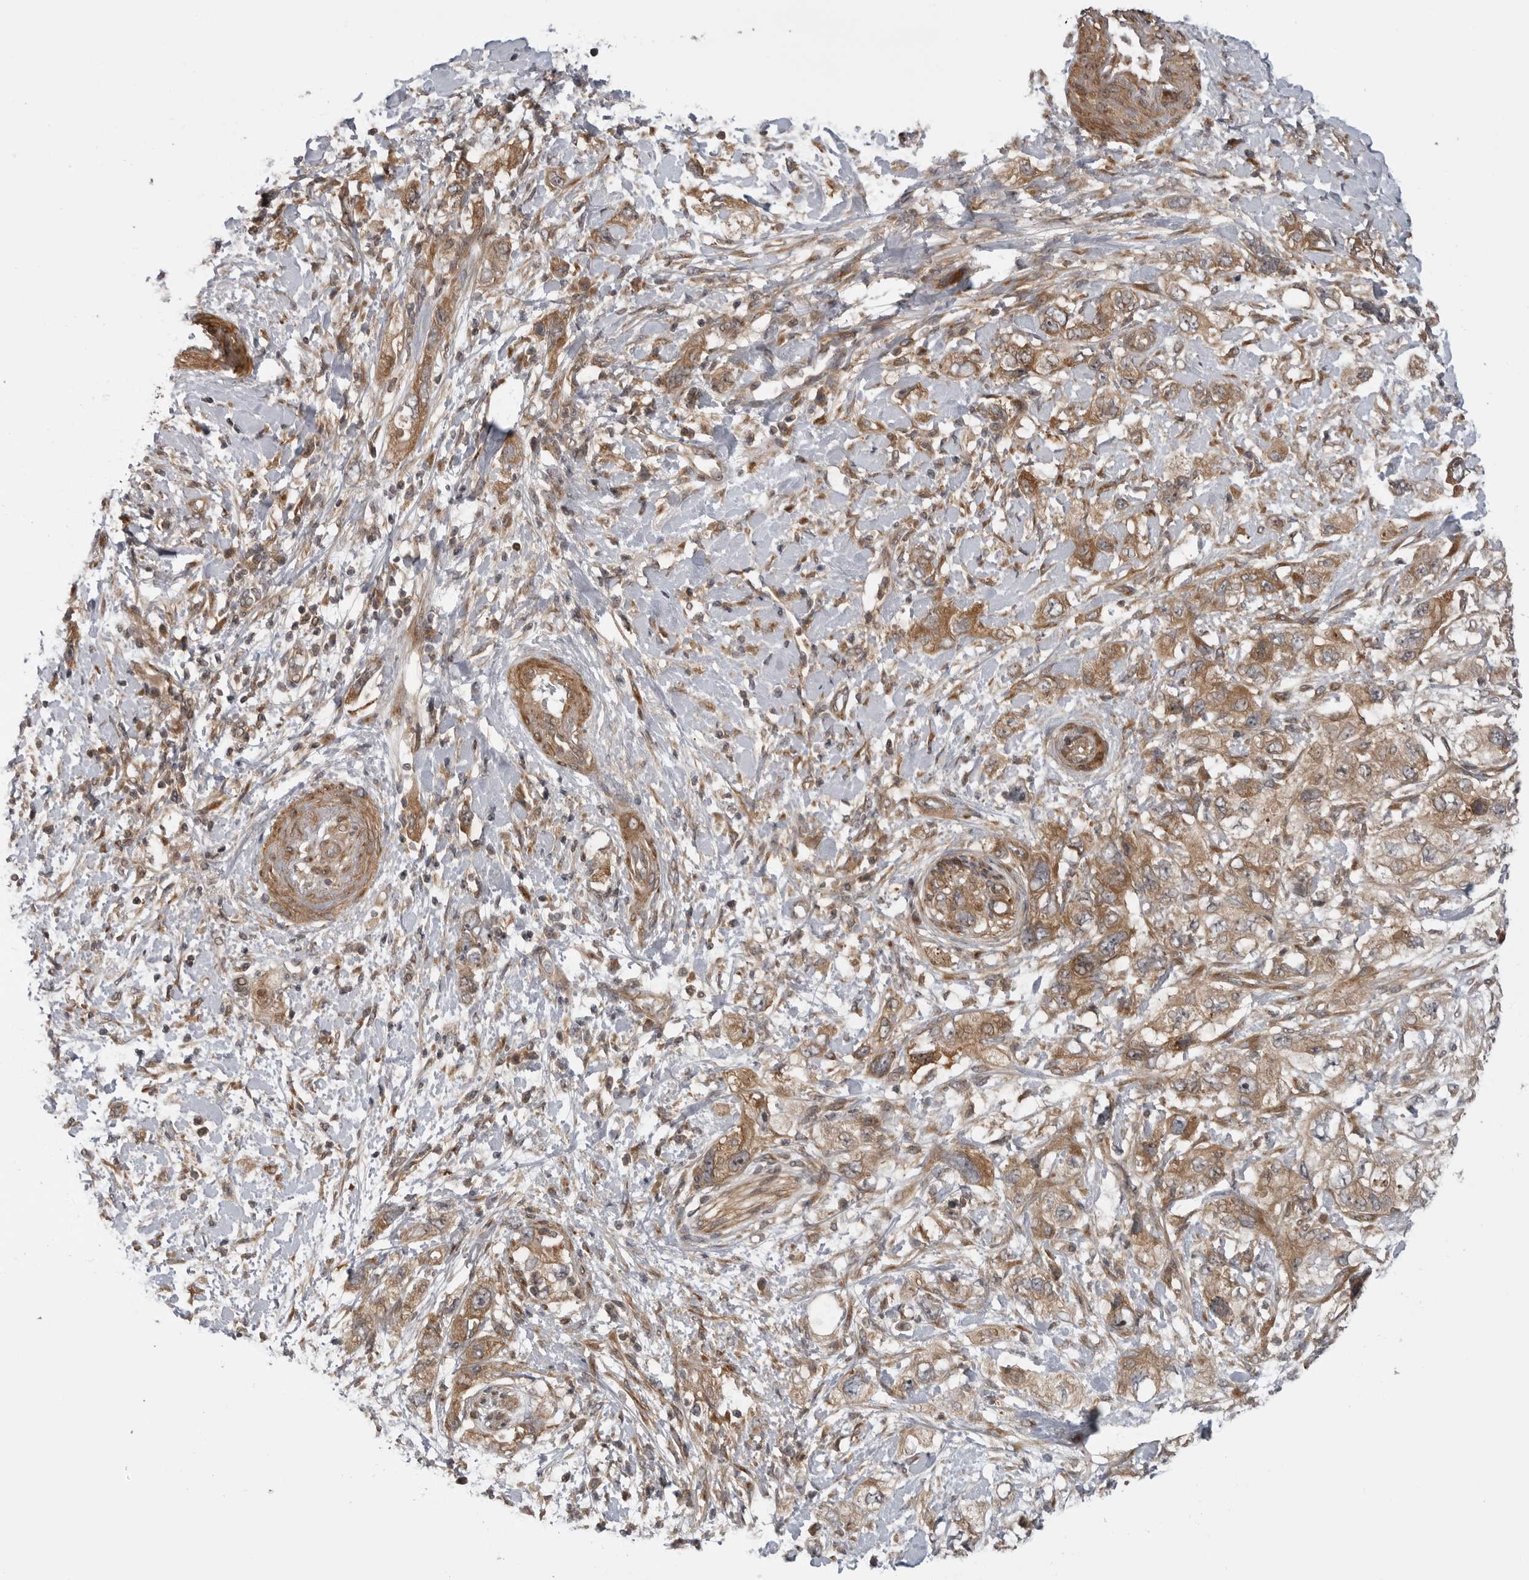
{"staining": {"intensity": "moderate", "quantity": ">75%", "location": "cytoplasmic/membranous"}, "tissue": "pancreatic cancer", "cell_type": "Tumor cells", "image_type": "cancer", "snomed": [{"axis": "morphology", "description": "Adenocarcinoma, NOS"}, {"axis": "topography", "description": "Pancreas"}], "caption": "A medium amount of moderate cytoplasmic/membranous expression is present in about >75% of tumor cells in pancreatic cancer (adenocarcinoma) tissue.", "gene": "LRRC45", "patient": {"sex": "female", "age": 73}}